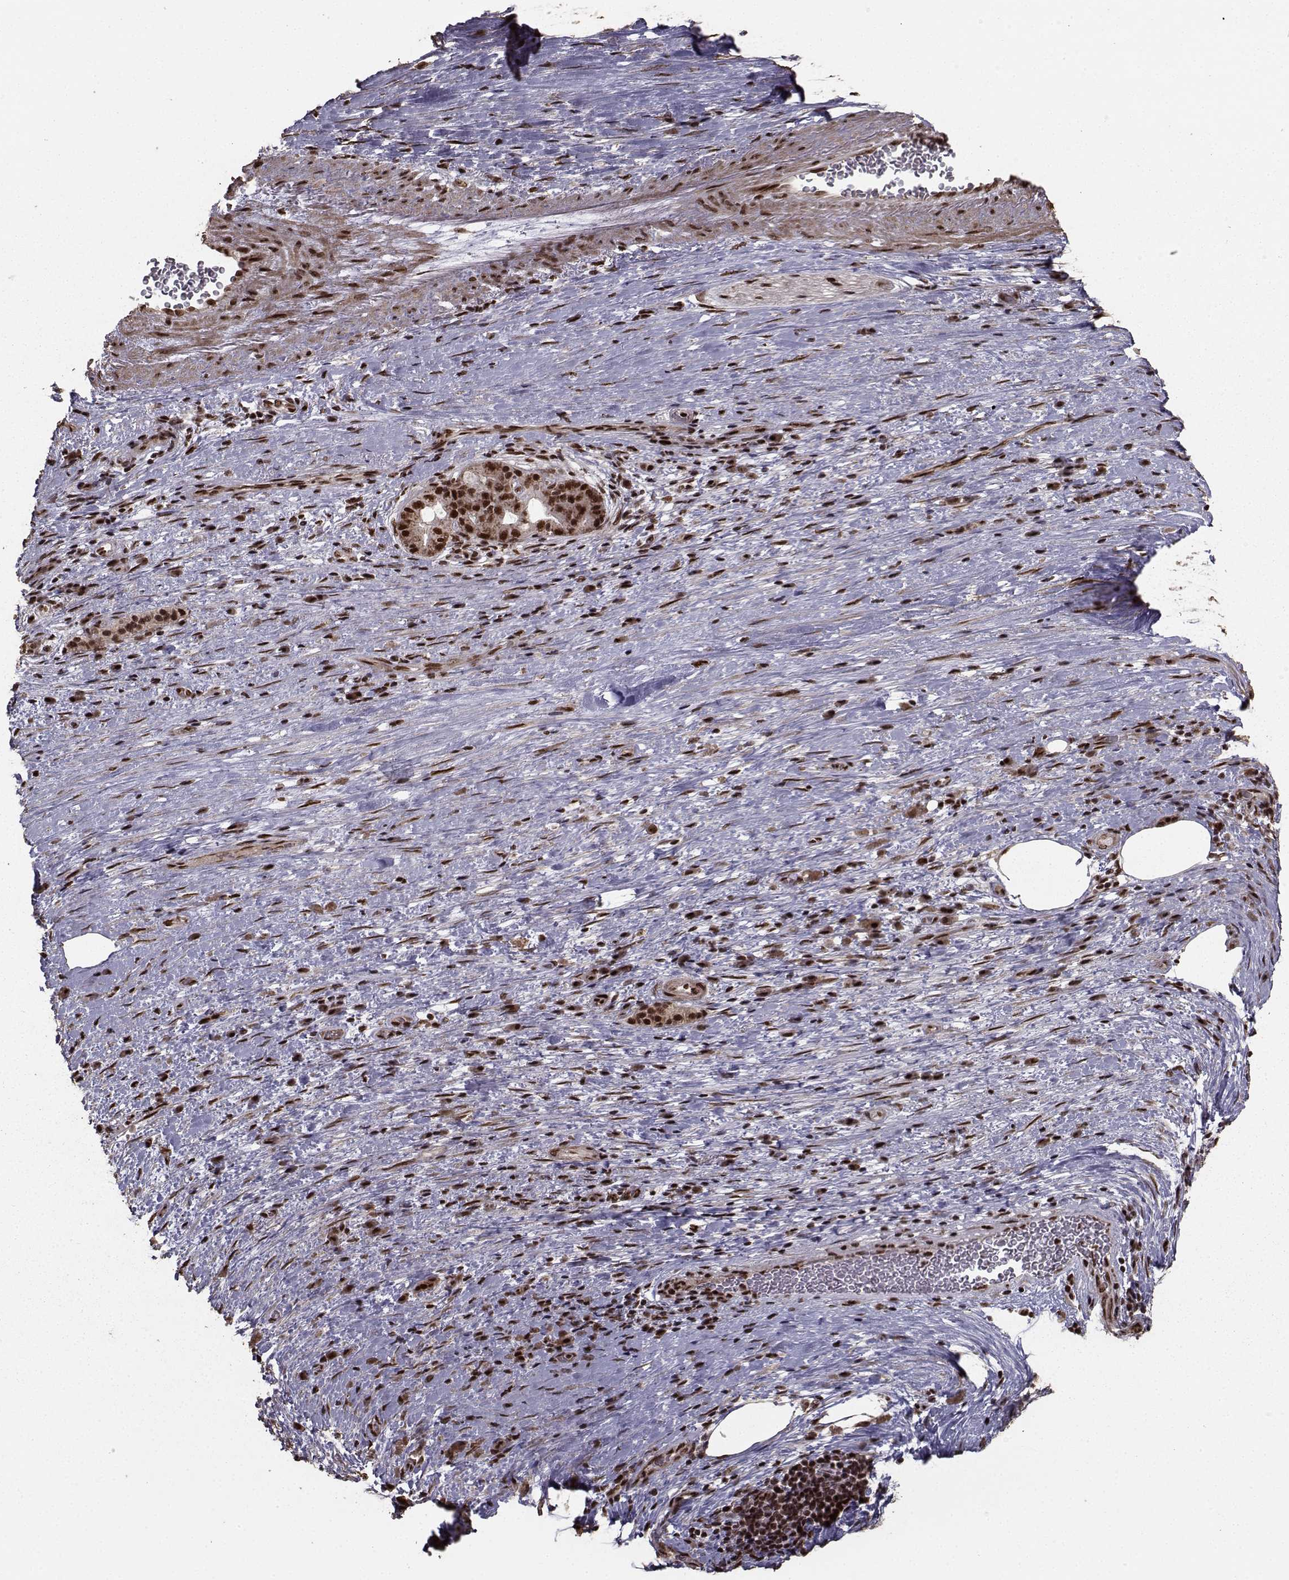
{"staining": {"intensity": "strong", "quantity": ">75%", "location": "nuclear"}, "tissue": "pancreatic cancer", "cell_type": "Tumor cells", "image_type": "cancer", "snomed": [{"axis": "morphology", "description": "Adenocarcinoma, NOS"}, {"axis": "topography", "description": "Pancreas"}], "caption": "A brown stain labels strong nuclear expression of a protein in pancreatic adenocarcinoma tumor cells.", "gene": "SF1", "patient": {"sex": "male", "age": 63}}